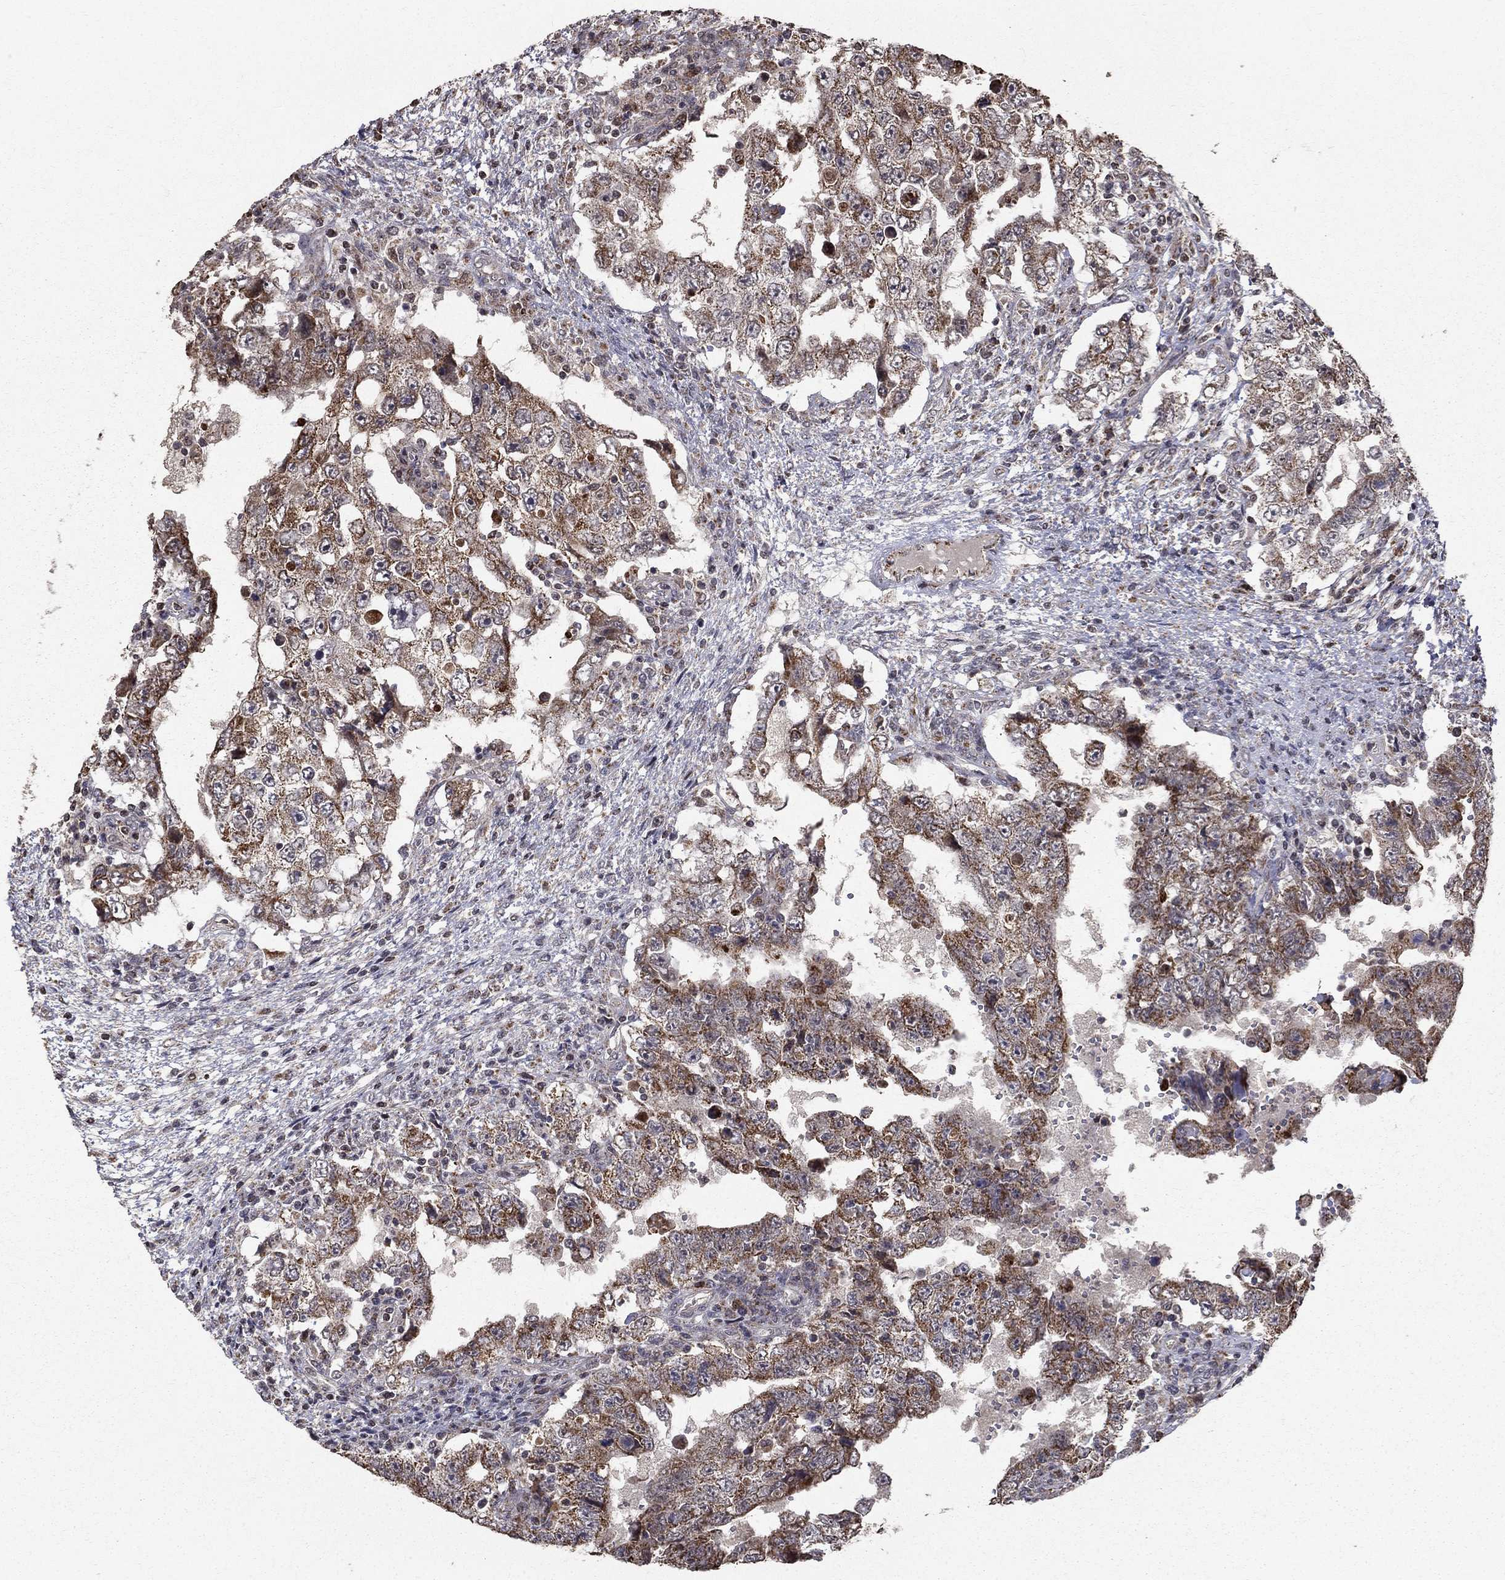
{"staining": {"intensity": "moderate", "quantity": ">75%", "location": "cytoplasmic/membranous"}, "tissue": "testis cancer", "cell_type": "Tumor cells", "image_type": "cancer", "snomed": [{"axis": "morphology", "description": "Carcinoma, Embryonal, NOS"}, {"axis": "topography", "description": "Testis"}], "caption": "An immunohistochemistry image of tumor tissue is shown. Protein staining in brown shows moderate cytoplasmic/membranous positivity in testis embryonal carcinoma within tumor cells. (DAB IHC, brown staining for protein, blue staining for nuclei).", "gene": "ACOT13", "patient": {"sex": "male", "age": 26}}